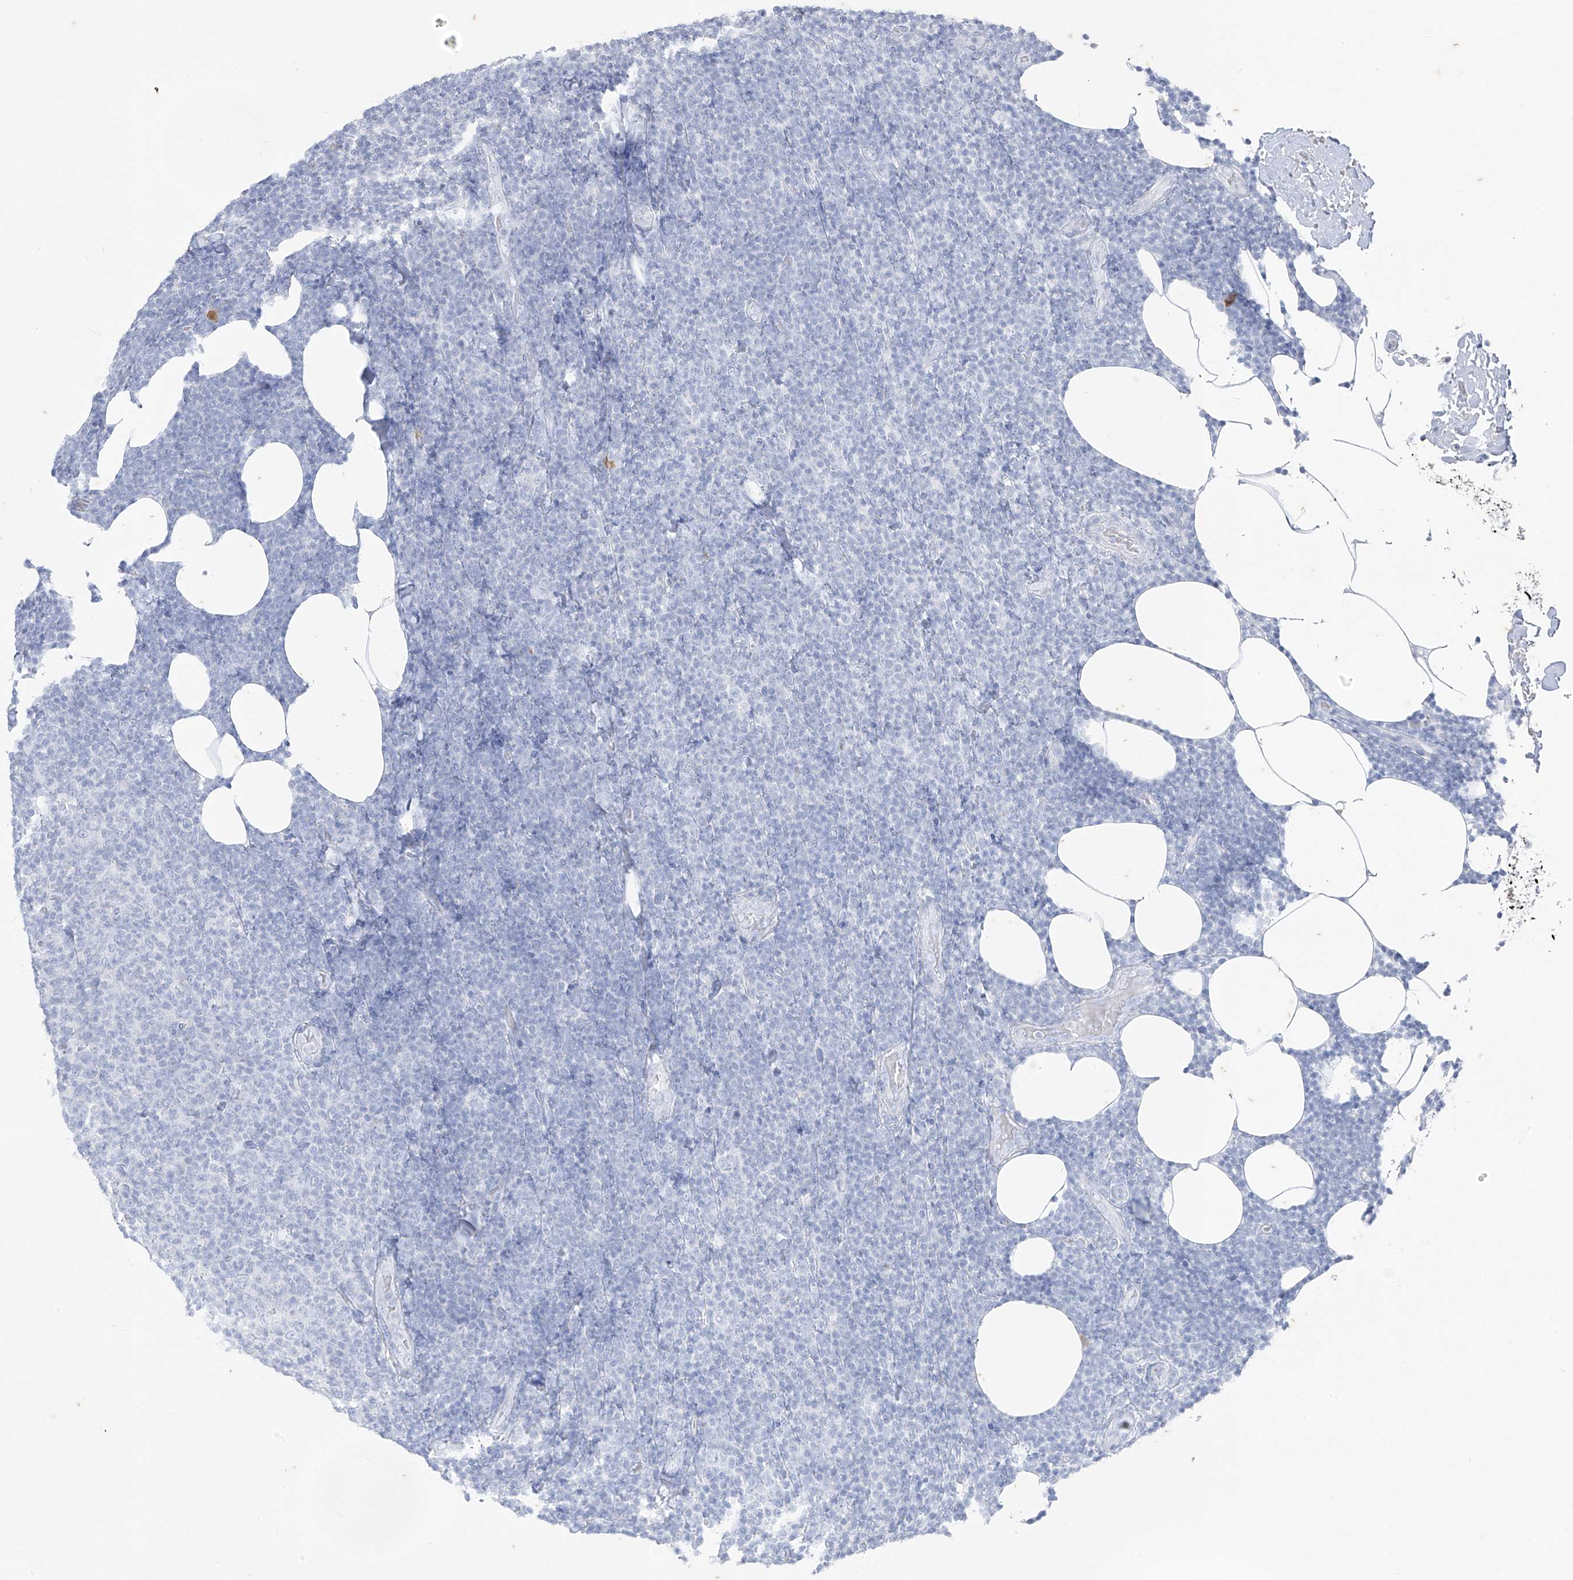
{"staining": {"intensity": "negative", "quantity": "none", "location": "none"}, "tissue": "lymphoma", "cell_type": "Tumor cells", "image_type": "cancer", "snomed": [{"axis": "morphology", "description": "Malignant lymphoma, non-Hodgkin's type, Low grade"}, {"axis": "topography", "description": "Lymph node"}], "caption": "IHC of lymphoma reveals no positivity in tumor cells.", "gene": "CX3CR1", "patient": {"sex": "male", "age": 66}}